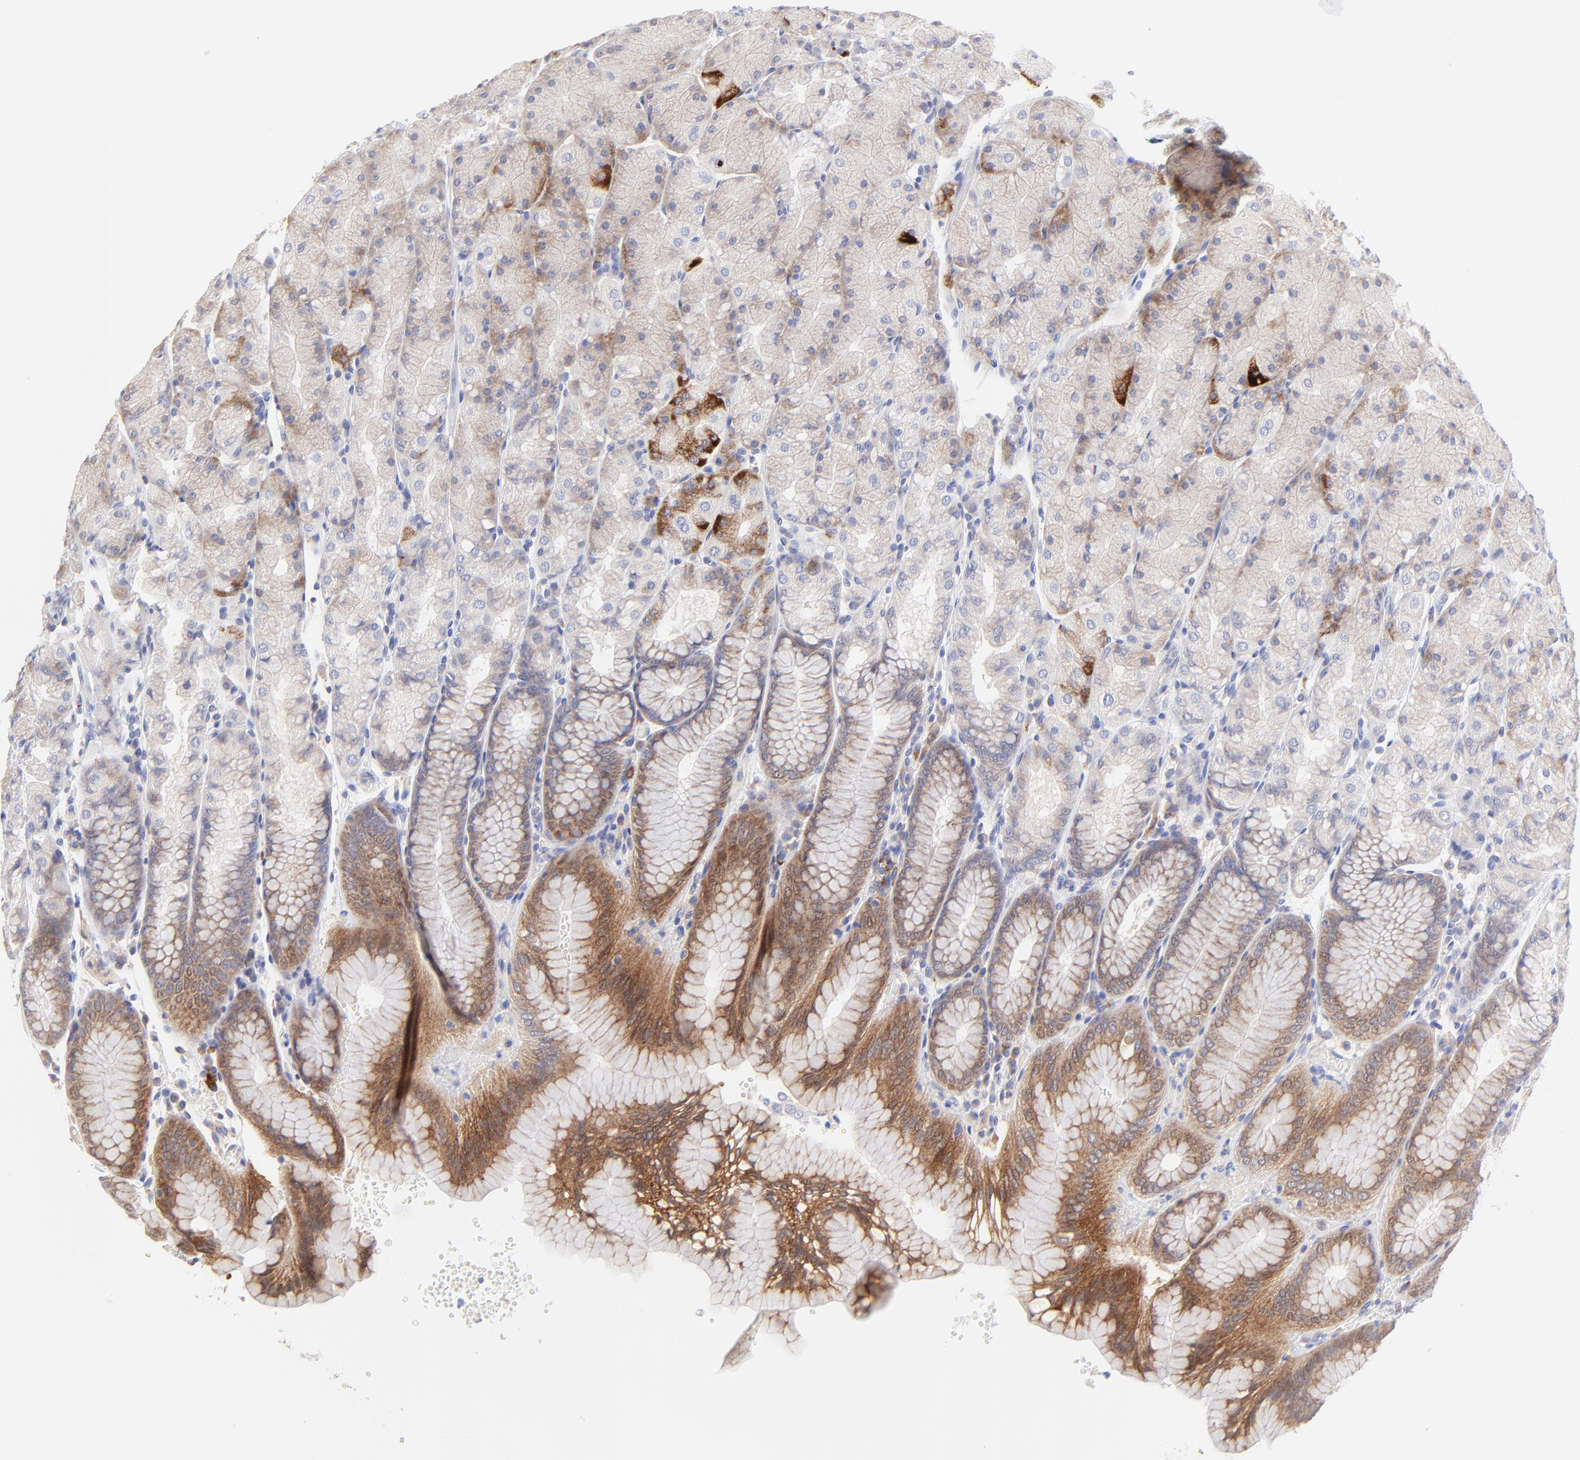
{"staining": {"intensity": "strong", "quantity": "25%-75%", "location": "cytoplasmic/membranous"}, "tissue": "stomach", "cell_type": "Glandular cells", "image_type": "normal", "snomed": [{"axis": "morphology", "description": "Normal tissue, NOS"}, {"axis": "topography", "description": "Stomach, upper"}, {"axis": "topography", "description": "Stomach"}], "caption": "Benign stomach demonstrates strong cytoplasmic/membranous staining in about 25%-75% of glandular cells (DAB (3,3'-diaminobenzidine) = brown stain, brightfield microscopy at high magnification)..", "gene": "LHFPL1", "patient": {"sex": "male", "age": 76}}